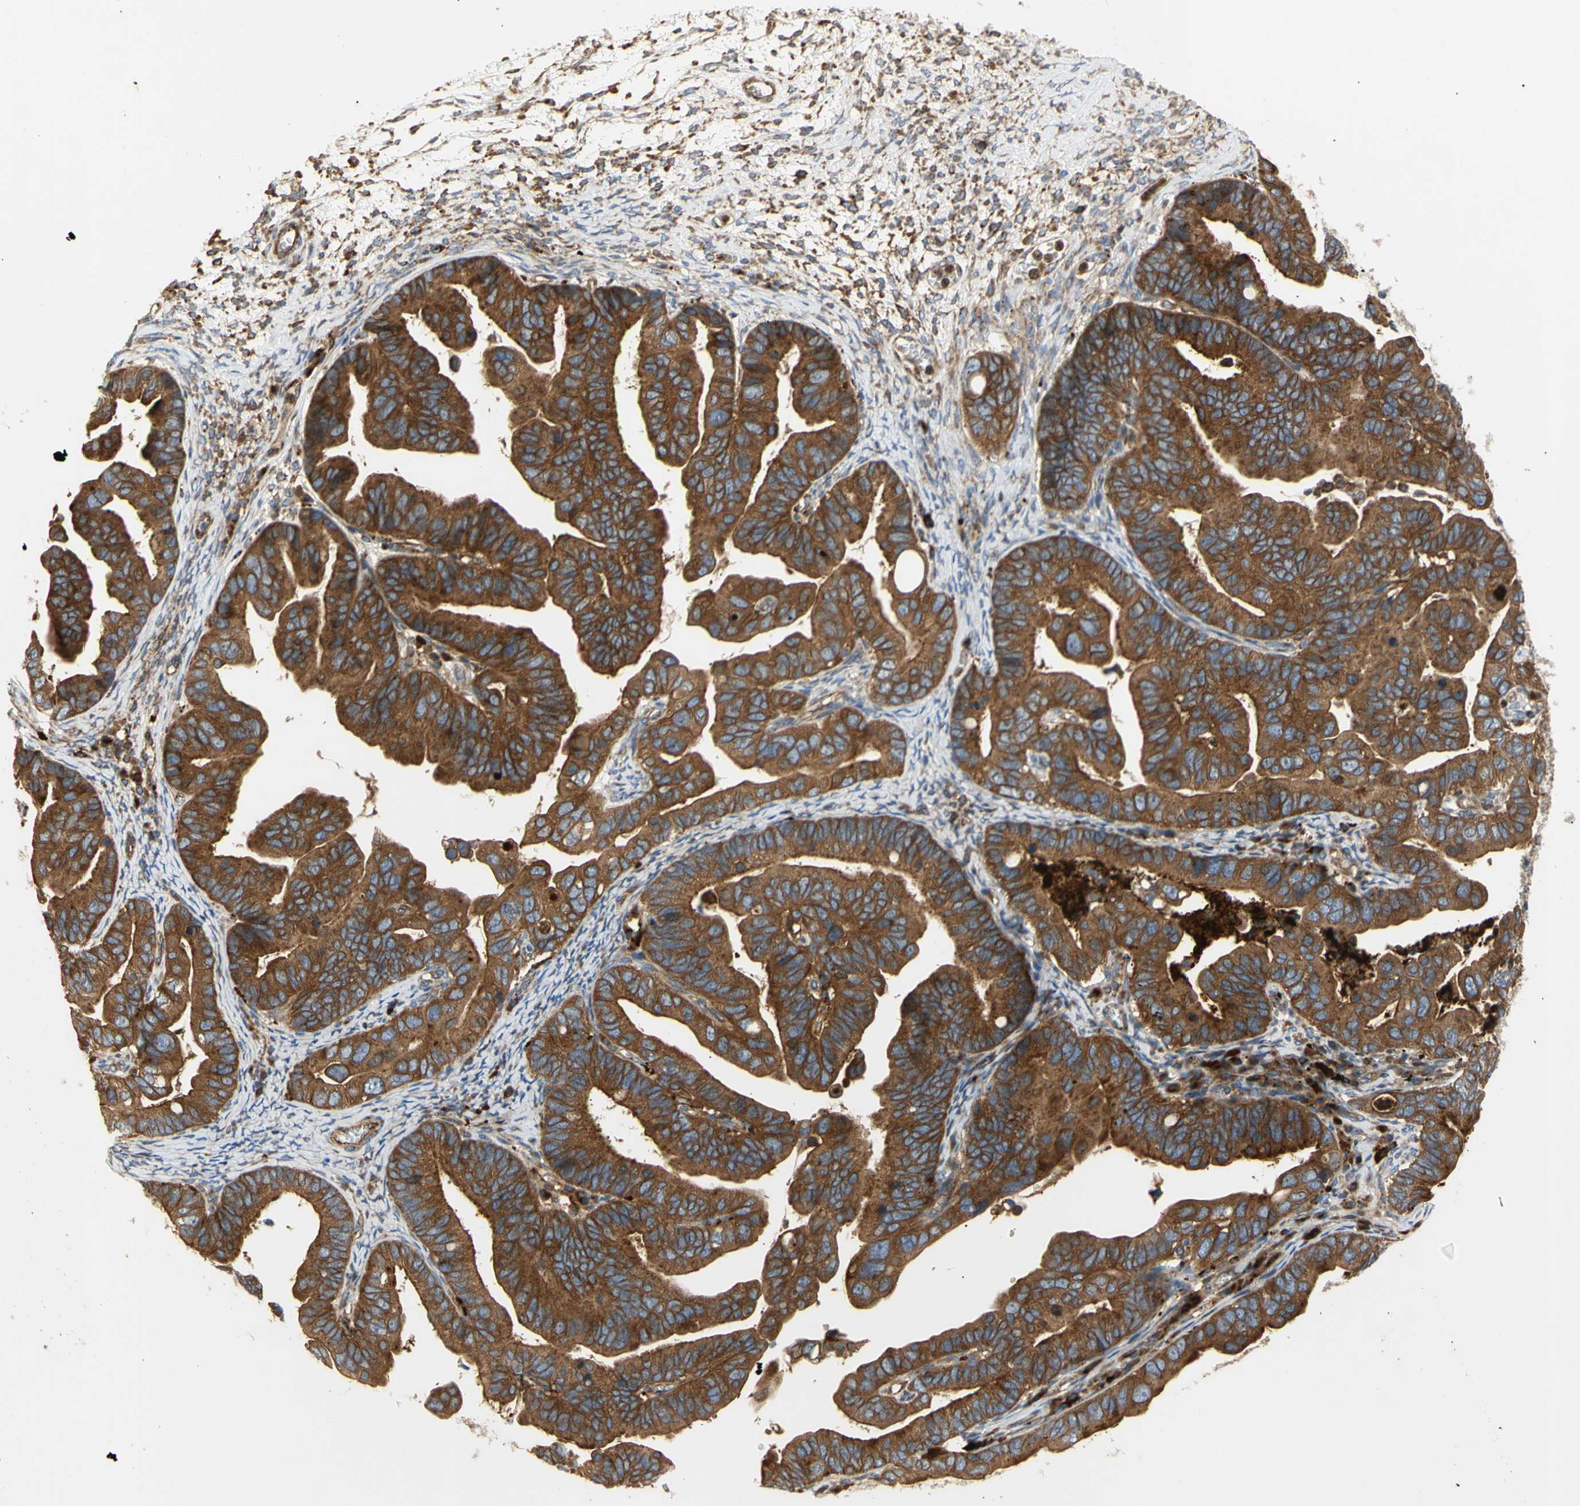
{"staining": {"intensity": "strong", "quantity": ">75%", "location": "cytoplasmic/membranous"}, "tissue": "ovarian cancer", "cell_type": "Tumor cells", "image_type": "cancer", "snomed": [{"axis": "morphology", "description": "Cystadenocarcinoma, serous, NOS"}, {"axis": "topography", "description": "Ovary"}], "caption": "Serous cystadenocarcinoma (ovarian) tissue reveals strong cytoplasmic/membranous positivity in about >75% of tumor cells", "gene": "TUBG2", "patient": {"sex": "female", "age": 56}}